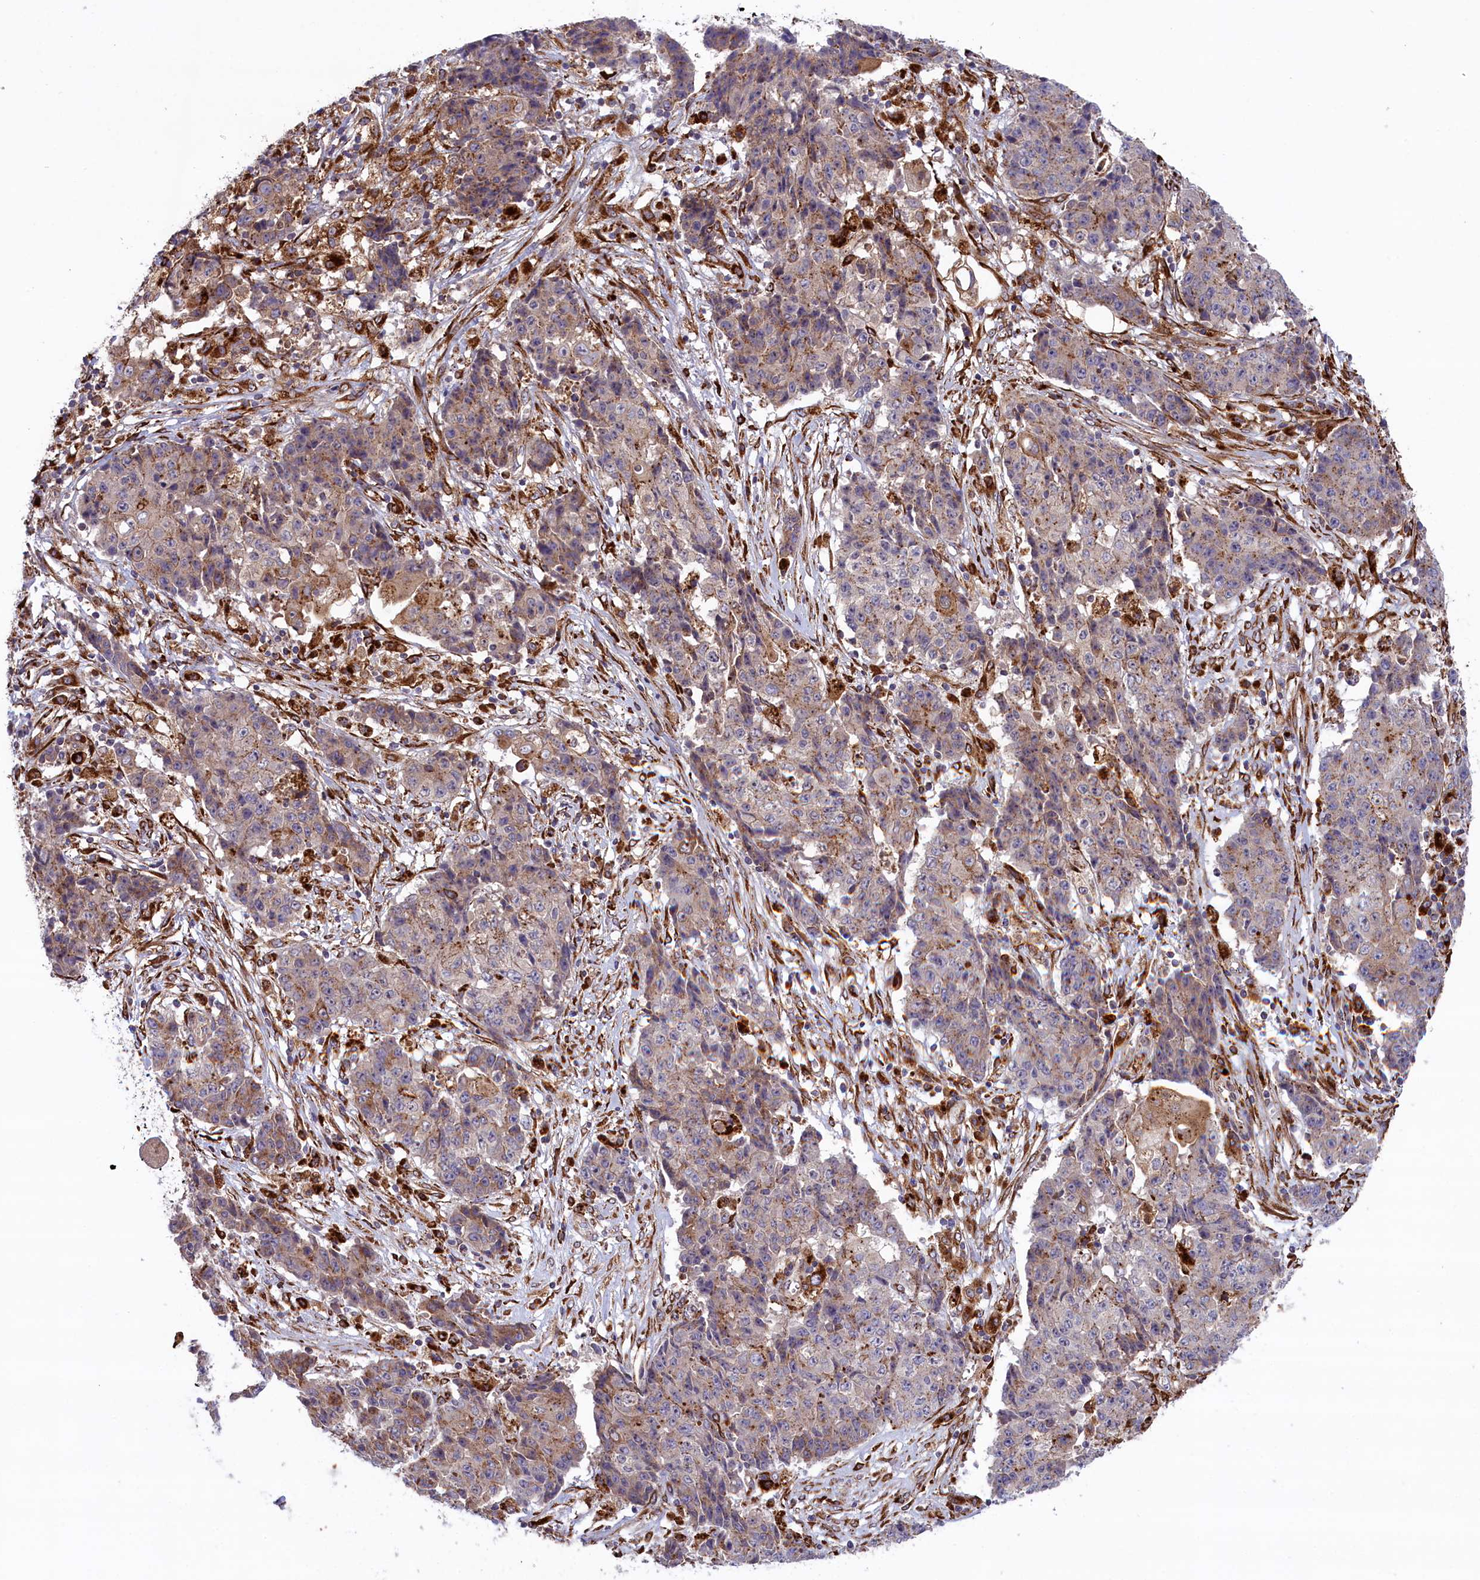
{"staining": {"intensity": "moderate", "quantity": "<25%", "location": "cytoplasmic/membranous"}, "tissue": "ovarian cancer", "cell_type": "Tumor cells", "image_type": "cancer", "snomed": [{"axis": "morphology", "description": "Carcinoma, endometroid"}, {"axis": "topography", "description": "Ovary"}], "caption": "Human endometroid carcinoma (ovarian) stained with a protein marker shows moderate staining in tumor cells.", "gene": "MAN2B1", "patient": {"sex": "female", "age": 42}}